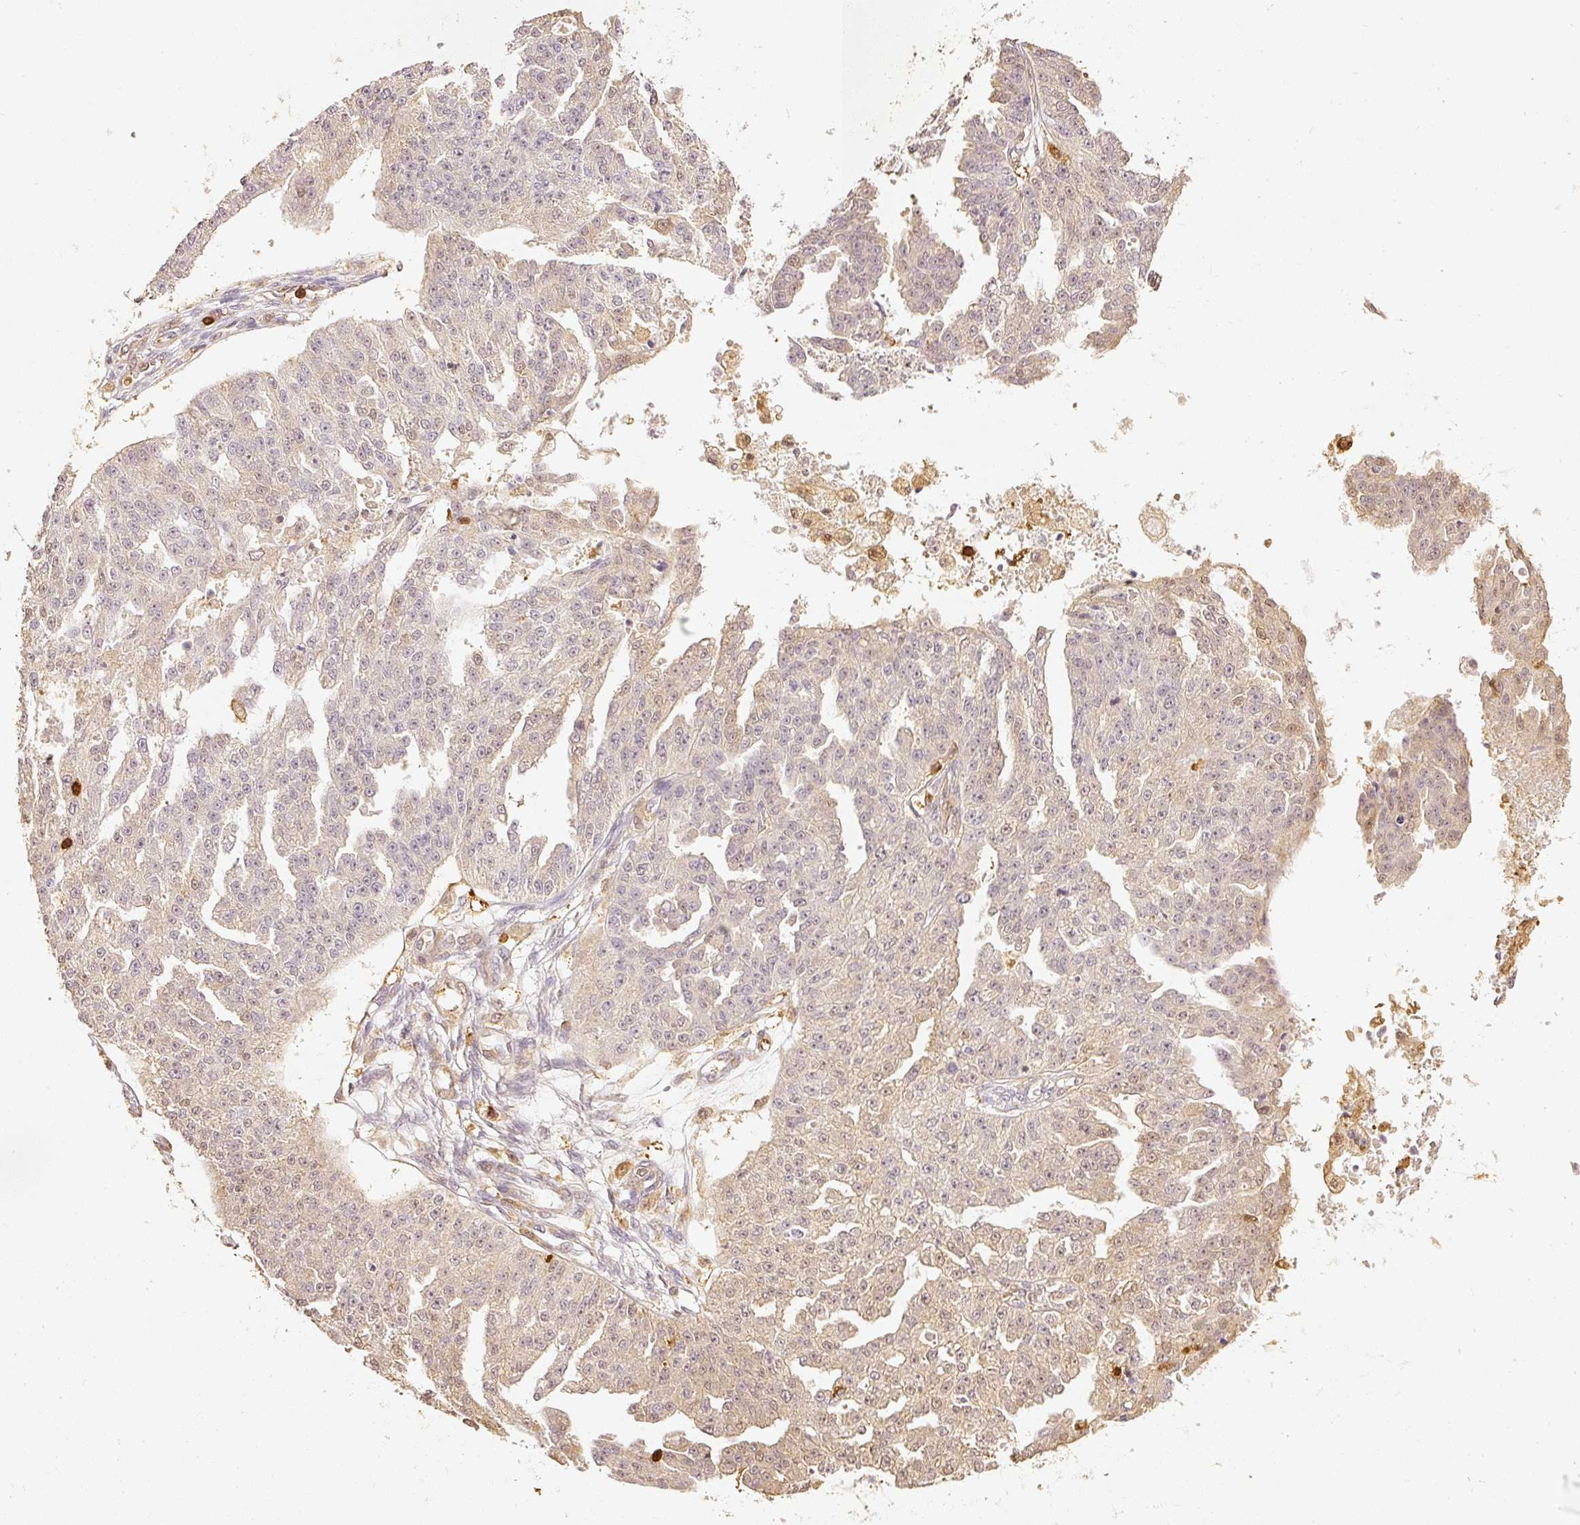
{"staining": {"intensity": "weak", "quantity": "25%-75%", "location": "cytoplasmic/membranous,nuclear"}, "tissue": "ovarian cancer", "cell_type": "Tumor cells", "image_type": "cancer", "snomed": [{"axis": "morphology", "description": "Cystadenocarcinoma, serous, NOS"}, {"axis": "topography", "description": "Ovary"}], "caption": "An image of human ovarian cancer (serous cystadenocarcinoma) stained for a protein exhibits weak cytoplasmic/membranous and nuclear brown staining in tumor cells.", "gene": "PFN1", "patient": {"sex": "female", "age": 58}}